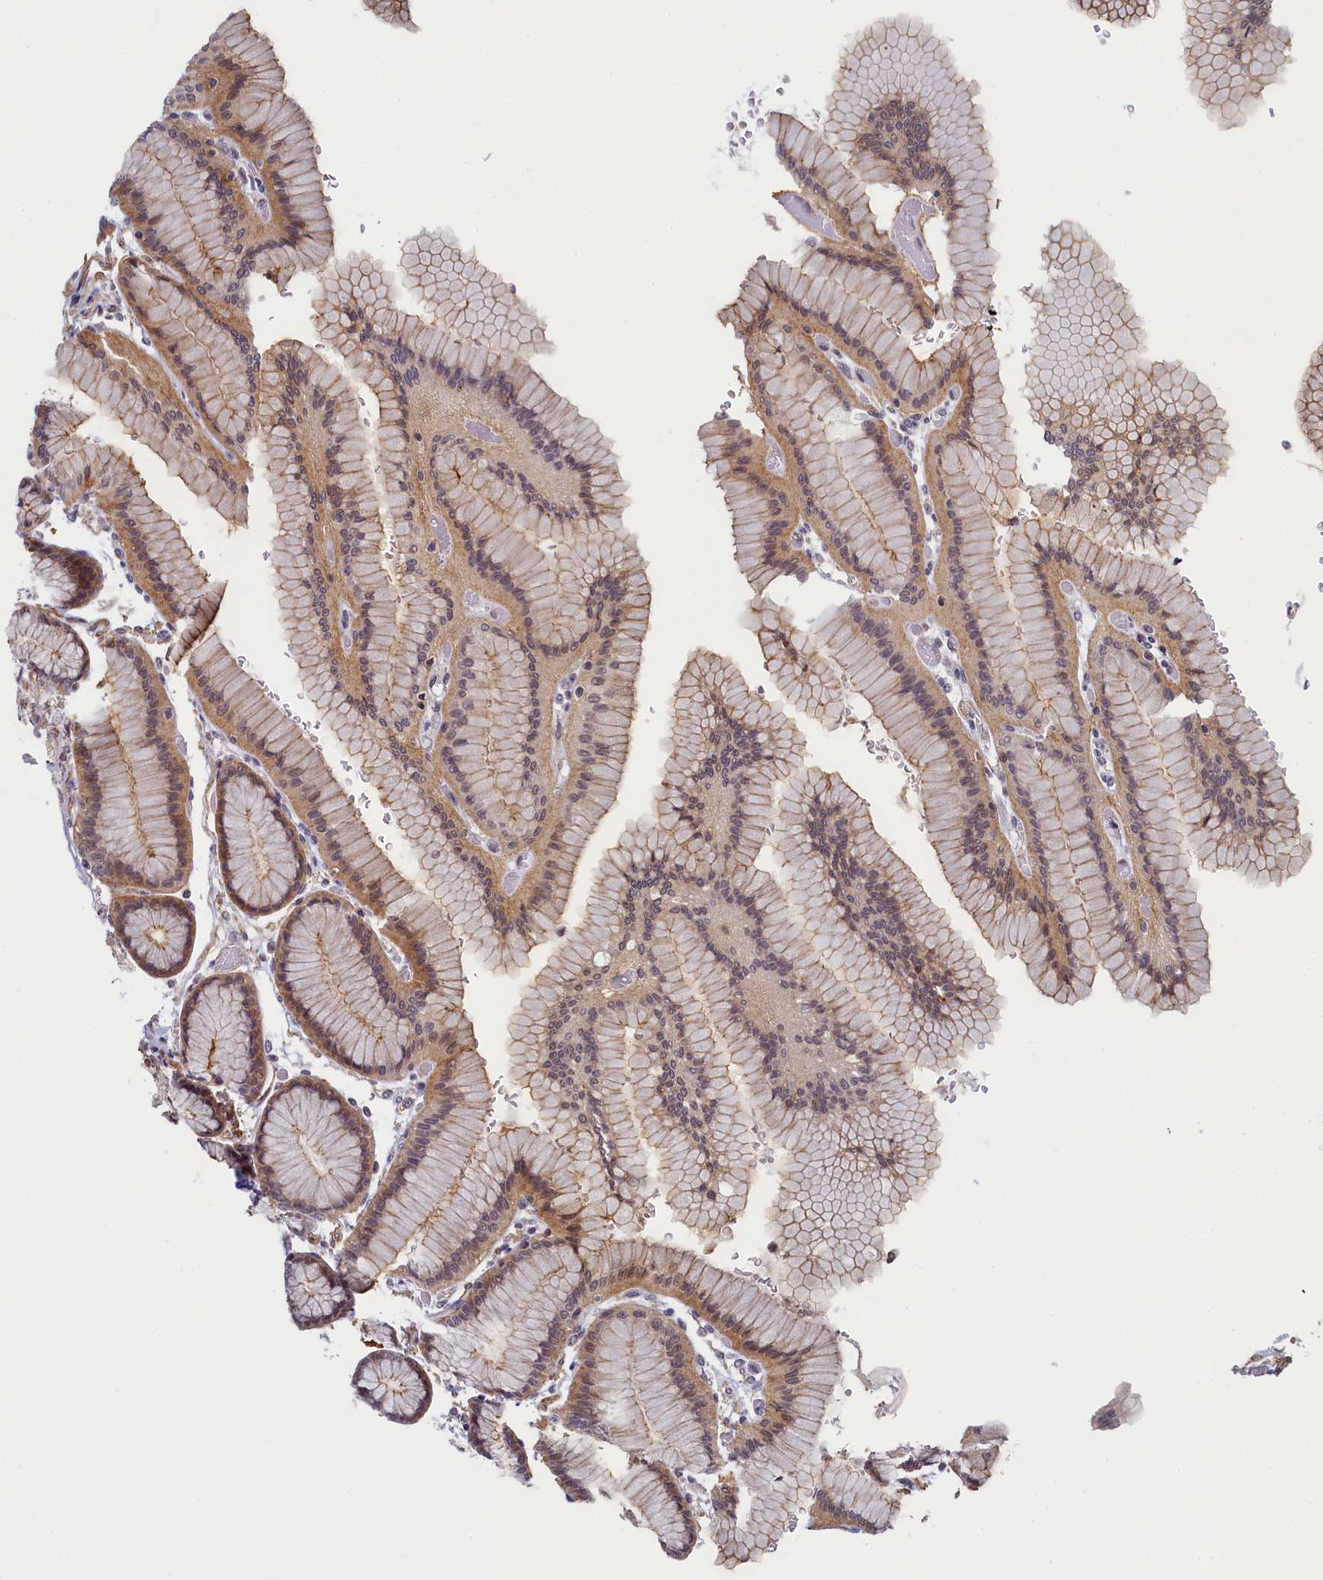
{"staining": {"intensity": "moderate", "quantity": "25%-75%", "location": "cytoplasmic/membranous,nuclear"}, "tissue": "stomach", "cell_type": "Glandular cells", "image_type": "normal", "snomed": [{"axis": "morphology", "description": "Normal tissue, NOS"}, {"axis": "morphology", "description": "Adenocarcinoma, NOS"}, {"axis": "morphology", "description": "Adenocarcinoma, High grade"}, {"axis": "topography", "description": "Stomach, upper"}, {"axis": "topography", "description": "Stomach"}], "caption": "Immunohistochemical staining of unremarkable stomach exhibits moderate cytoplasmic/membranous,nuclear protein expression in approximately 25%-75% of glandular cells.", "gene": "INTS14", "patient": {"sex": "female", "age": 65}}